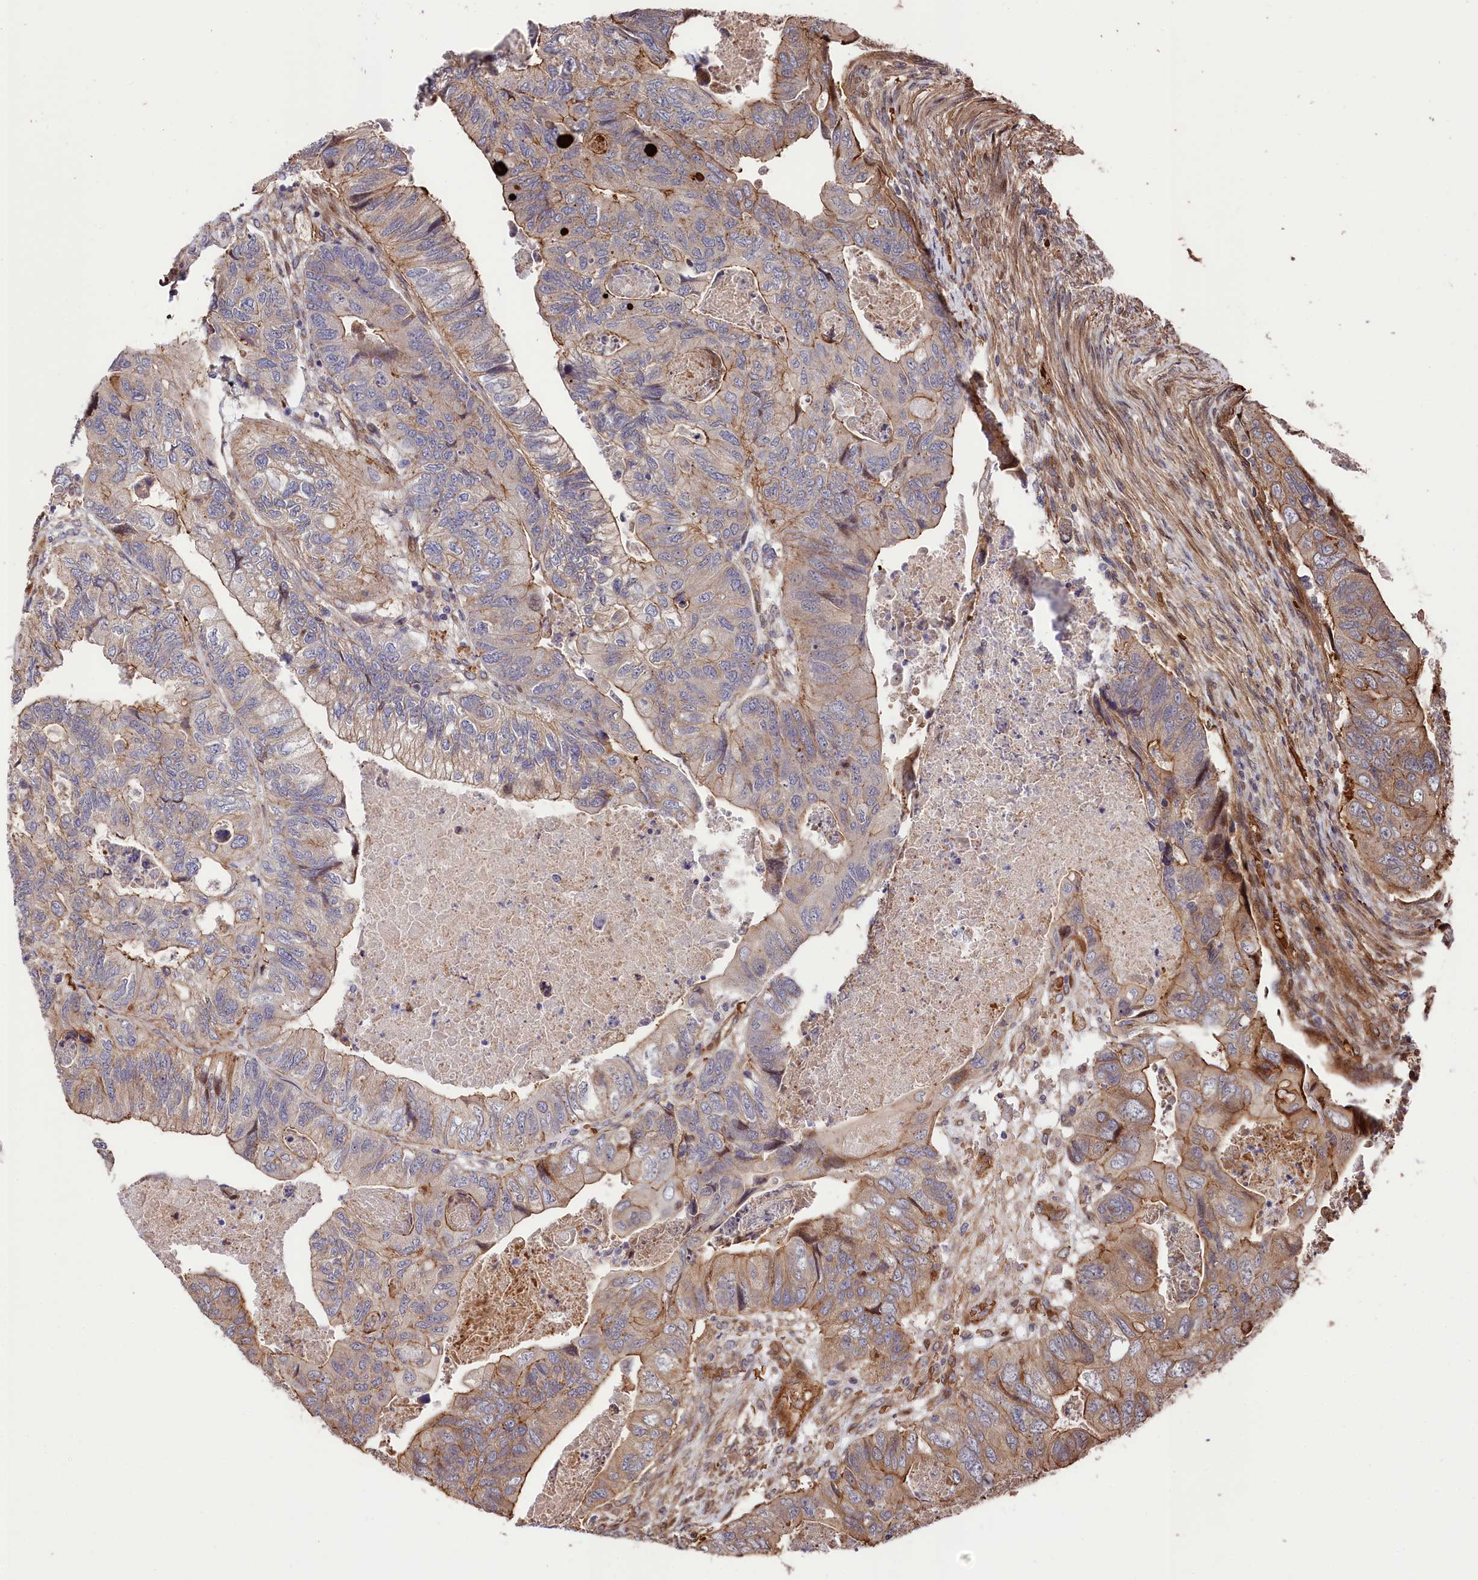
{"staining": {"intensity": "moderate", "quantity": "25%-75%", "location": "cytoplasmic/membranous"}, "tissue": "colorectal cancer", "cell_type": "Tumor cells", "image_type": "cancer", "snomed": [{"axis": "morphology", "description": "Adenocarcinoma, NOS"}, {"axis": "topography", "description": "Rectum"}], "caption": "High-power microscopy captured an immunohistochemistry (IHC) image of colorectal adenocarcinoma, revealing moderate cytoplasmic/membranous expression in about 25%-75% of tumor cells.", "gene": "TNKS1BP1", "patient": {"sex": "male", "age": 63}}